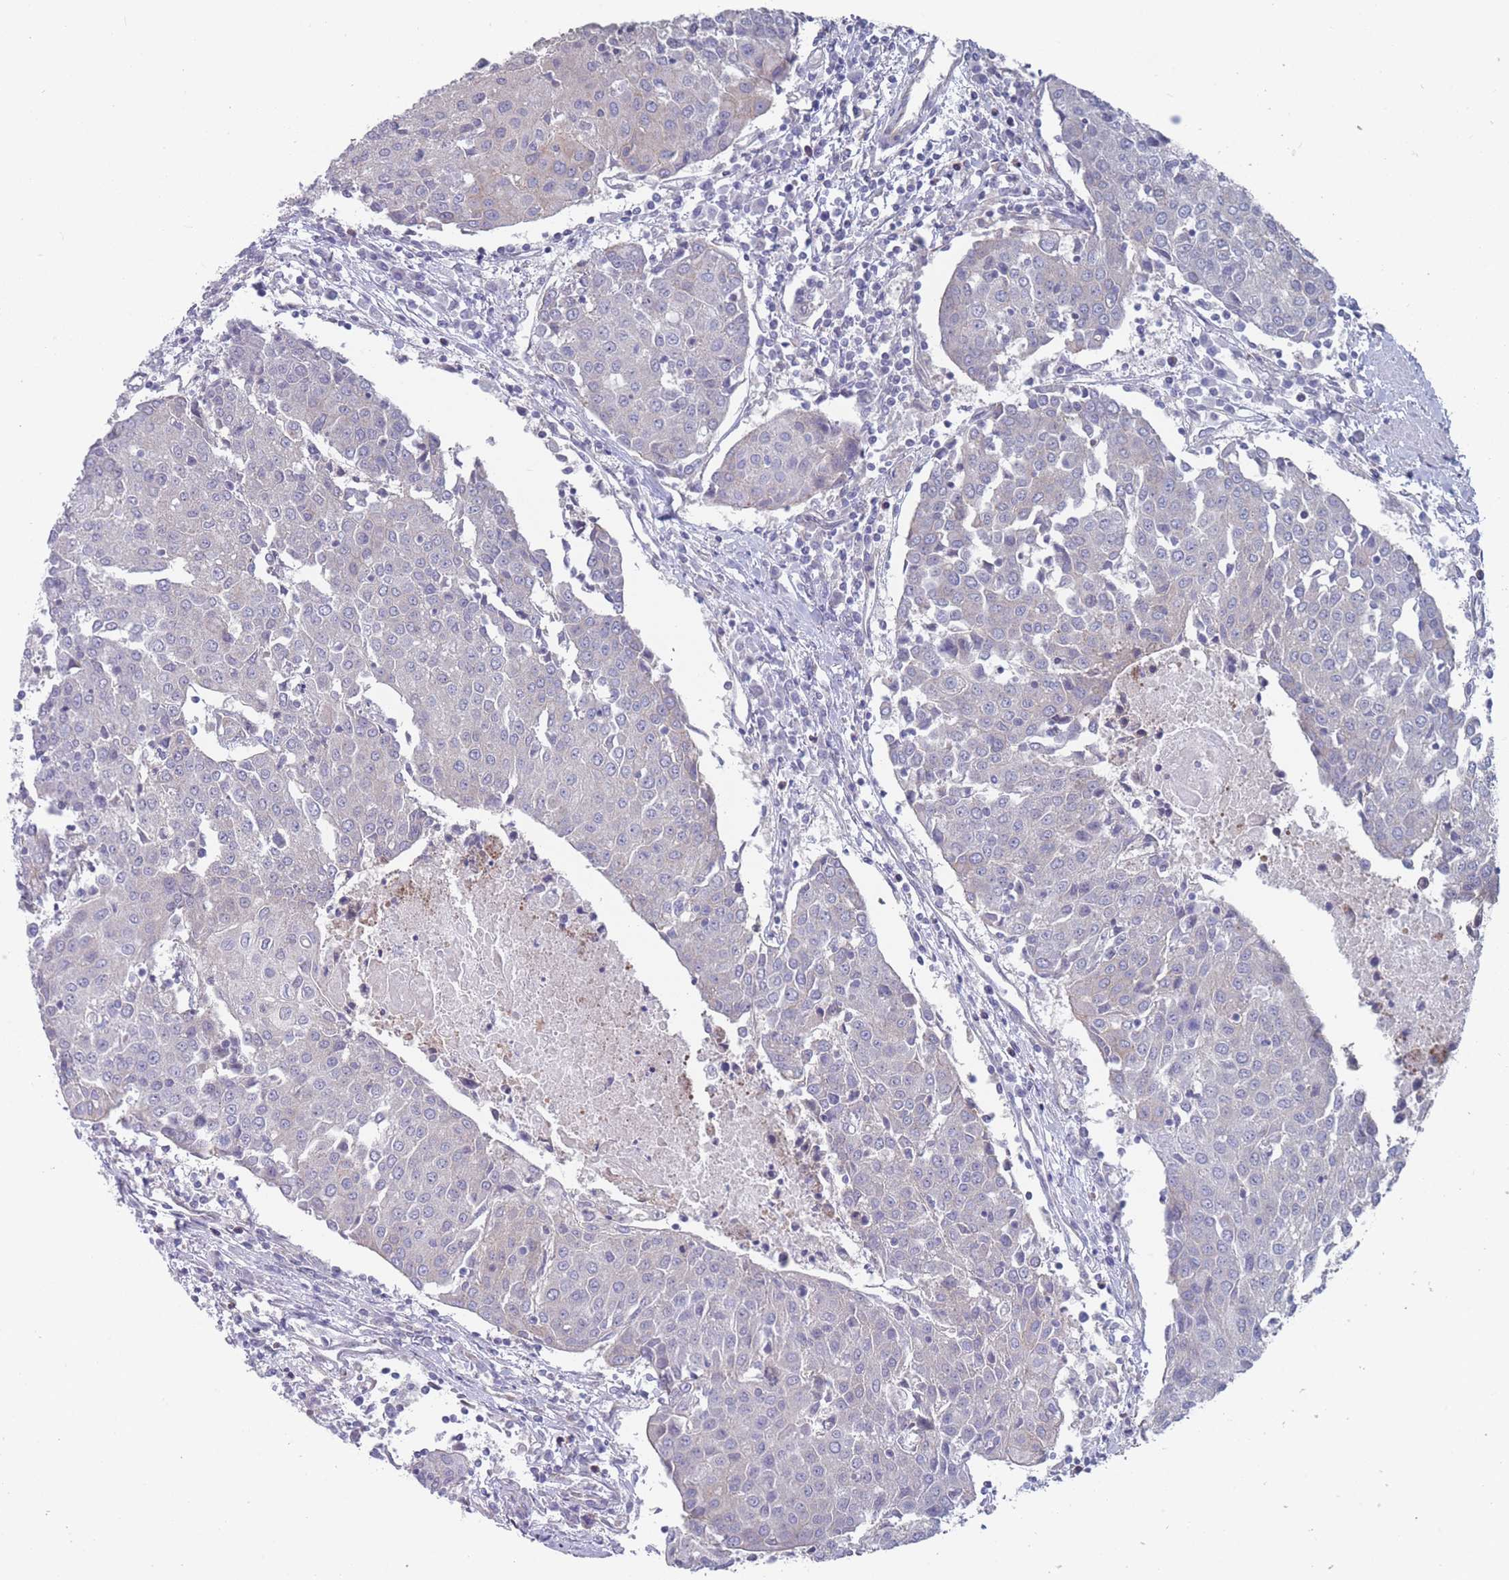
{"staining": {"intensity": "negative", "quantity": "none", "location": "none"}, "tissue": "urothelial cancer", "cell_type": "Tumor cells", "image_type": "cancer", "snomed": [{"axis": "morphology", "description": "Urothelial carcinoma, High grade"}, {"axis": "topography", "description": "Urinary bladder"}], "caption": "This image is of urothelial carcinoma (high-grade) stained with immunohistochemistry (IHC) to label a protein in brown with the nuclei are counter-stained blue. There is no staining in tumor cells.", "gene": "SLC1A6", "patient": {"sex": "female", "age": 85}}